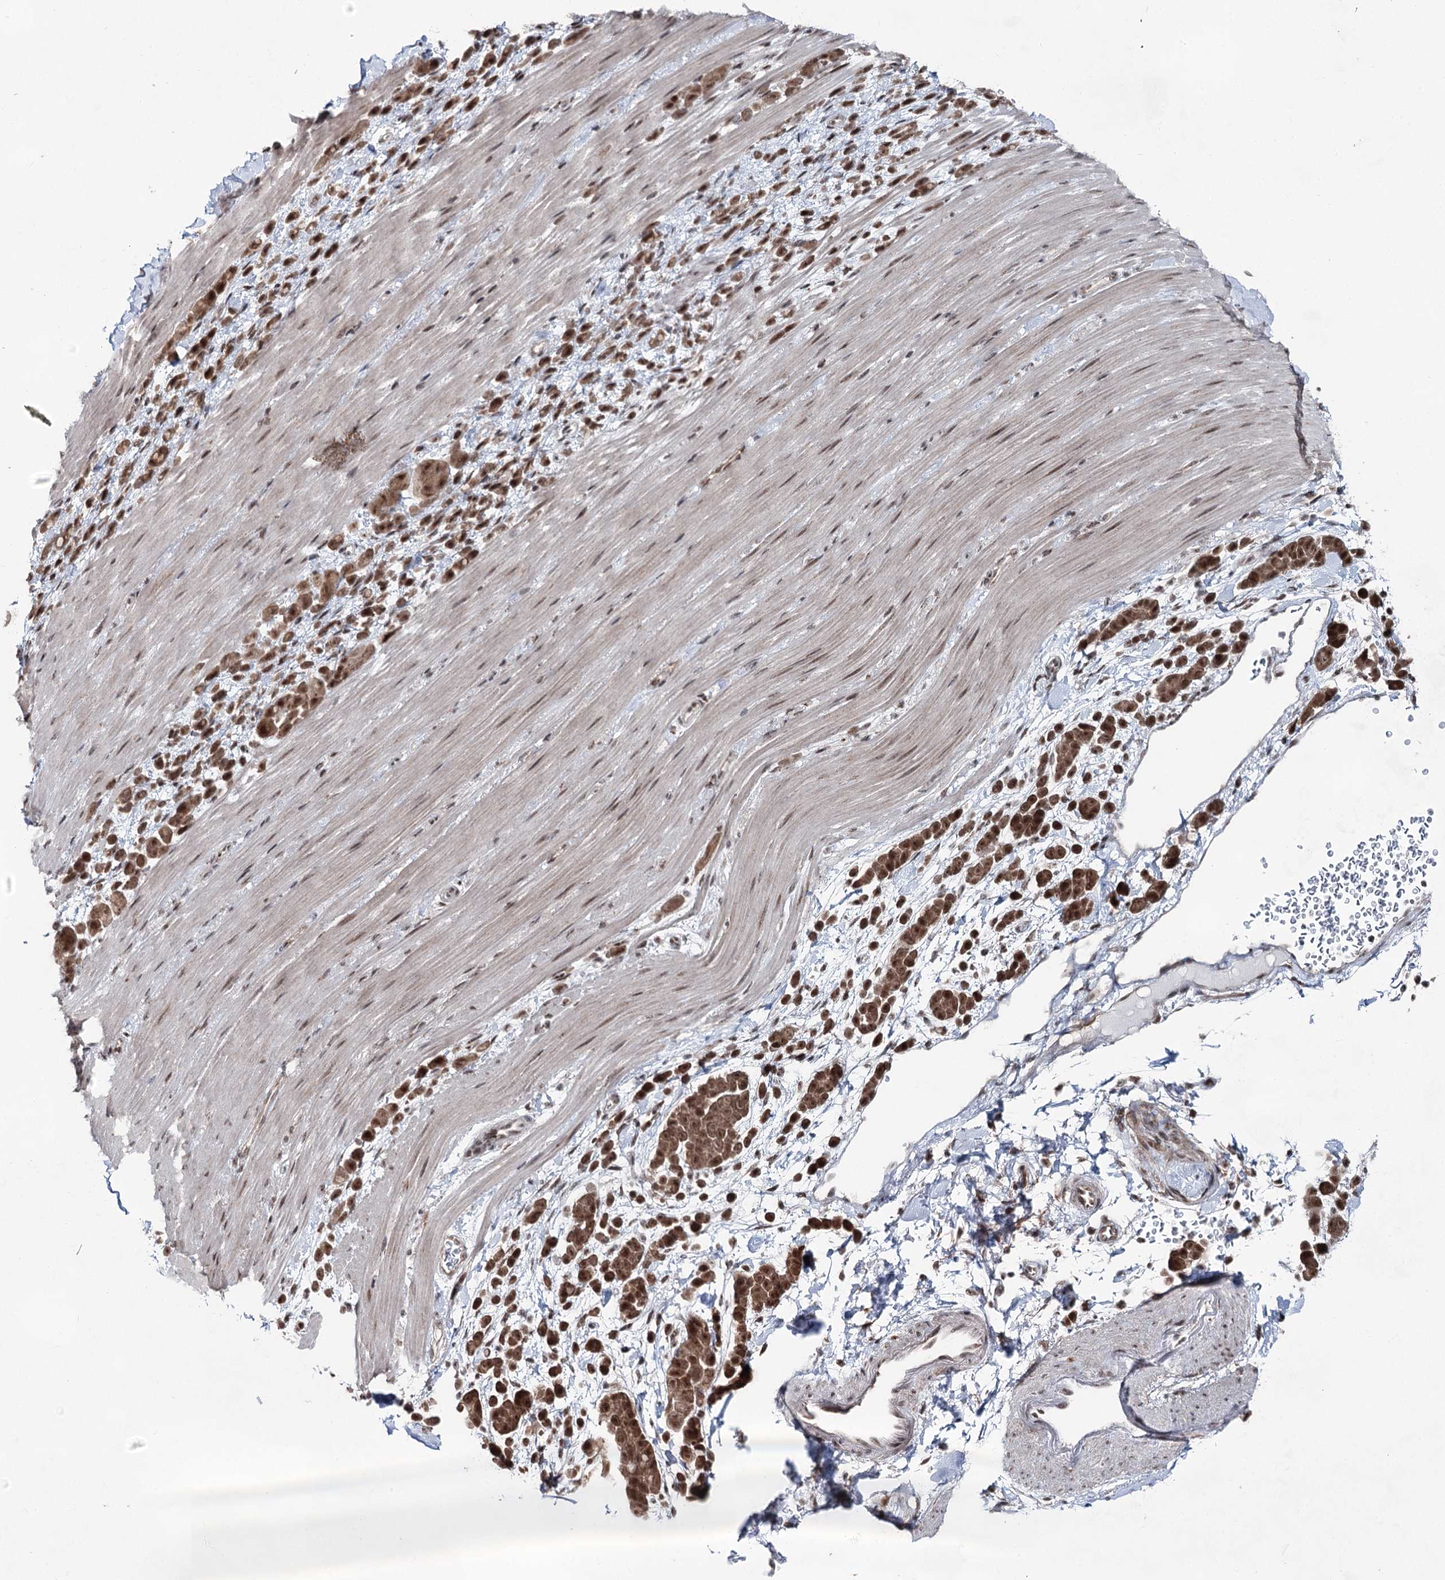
{"staining": {"intensity": "moderate", "quantity": ">75%", "location": "cytoplasmic/membranous,nuclear"}, "tissue": "pancreatic cancer", "cell_type": "Tumor cells", "image_type": "cancer", "snomed": [{"axis": "morphology", "description": "Normal tissue, NOS"}, {"axis": "morphology", "description": "Adenocarcinoma, NOS"}, {"axis": "topography", "description": "Pancreas"}], "caption": "Immunohistochemical staining of pancreatic cancer reveals medium levels of moderate cytoplasmic/membranous and nuclear protein expression in about >75% of tumor cells.", "gene": "ZCCHC8", "patient": {"sex": "female", "age": 64}}